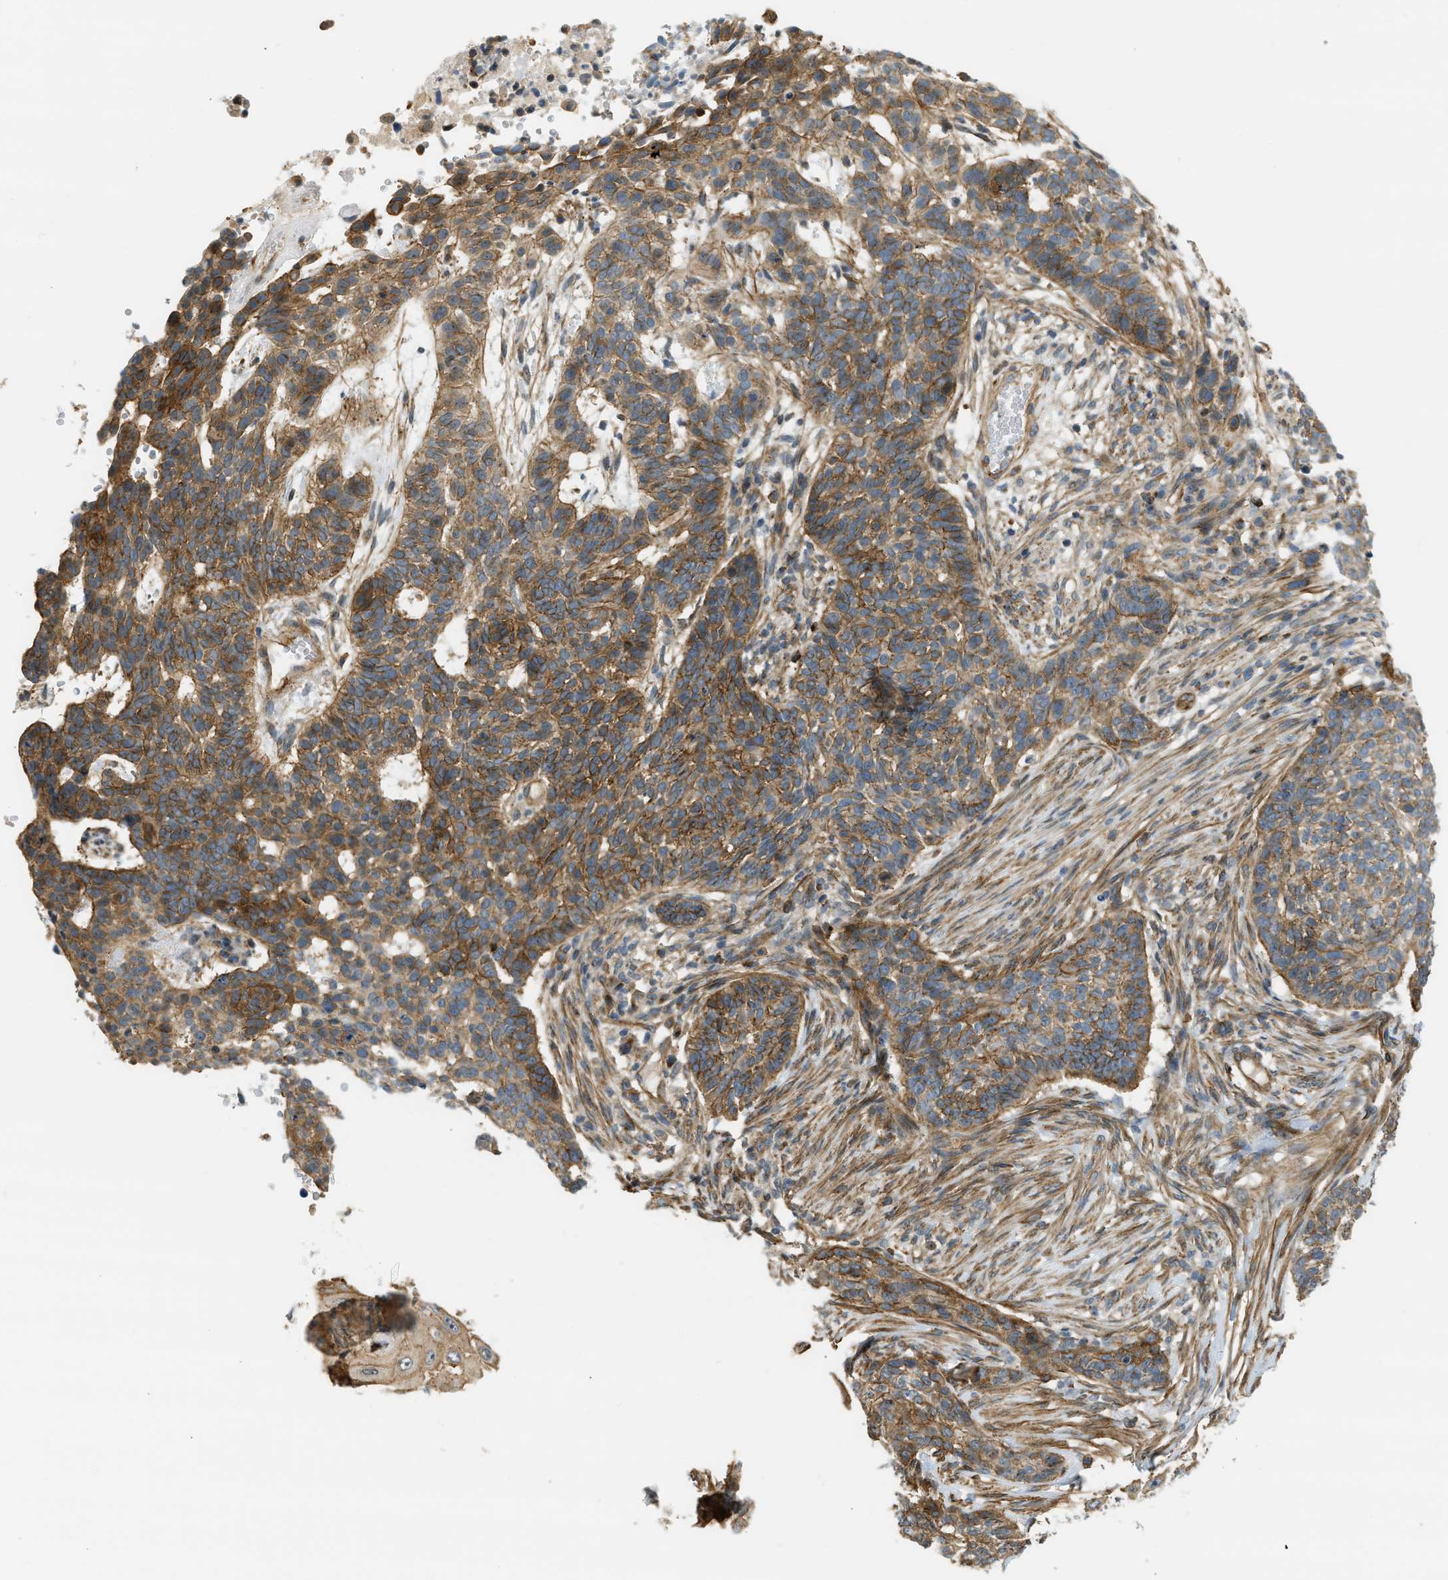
{"staining": {"intensity": "moderate", "quantity": ">75%", "location": "cytoplasmic/membranous"}, "tissue": "skin cancer", "cell_type": "Tumor cells", "image_type": "cancer", "snomed": [{"axis": "morphology", "description": "Basal cell carcinoma"}, {"axis": "topography", "description": "Skin"}], "caption": "A micrograph of skin cancer stained for a protein exhibits moderate cytoplasmic/membranous brown staining in tumor cells. (Stains: DAB (3,3'-diaminobenzidine) in brown, nuclei in blue, Microscopy: brightfield microscopy at high magnification).", "gene": "KIAA1671", "patient": {"sex": "male", "age": 85}}